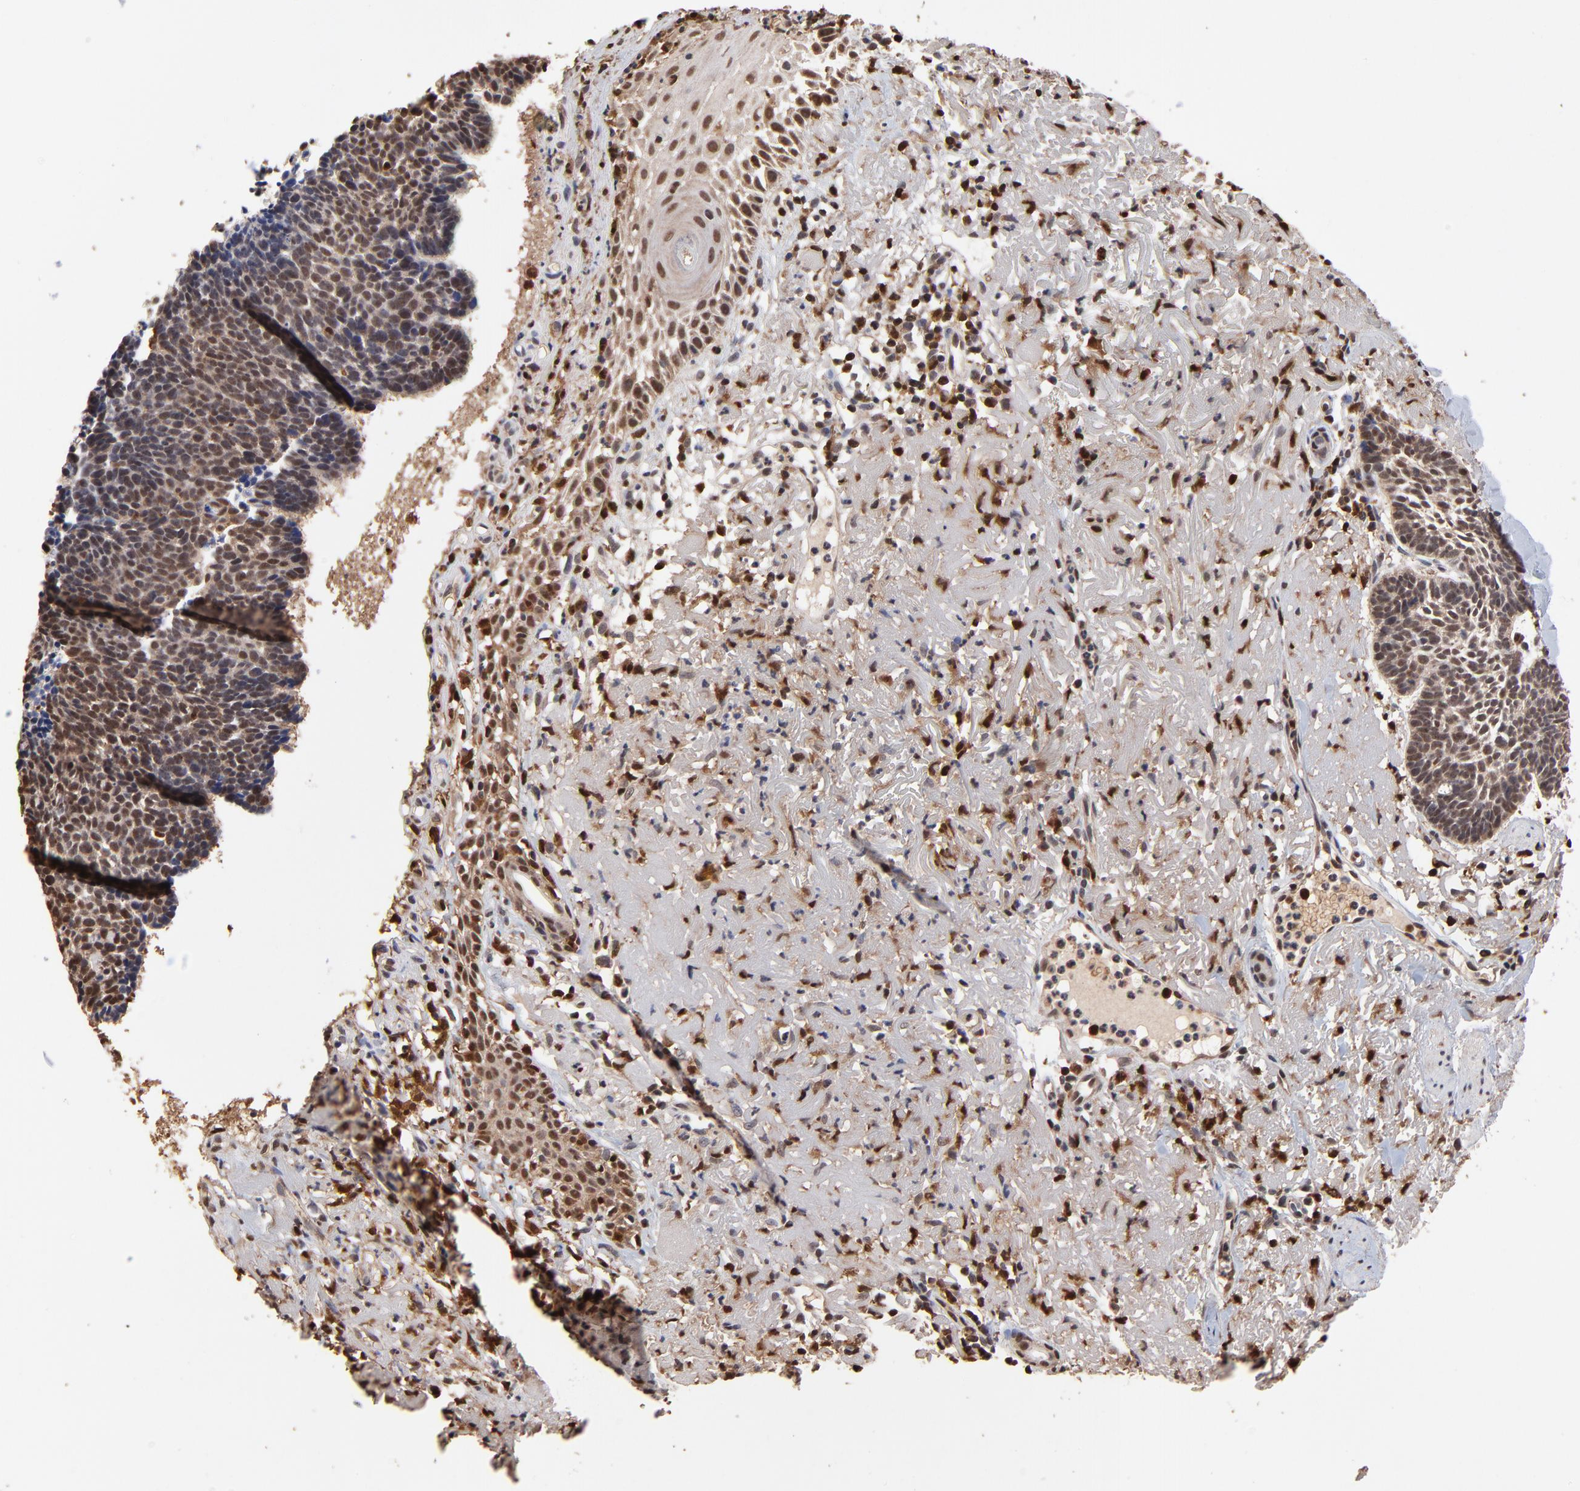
{"staining": {"intensity": "weak", "quantity": ">75%", "location": "cytoplasmic/membranous,nuclear"}, "tissue": "skin cancer", "cell_type": "Tumor cells", "image_type": "cancer", "snomed": [{"axis": "morphology", "description": "Basal cell carcinoma"}, {"axis": "topography", "description": "Skin"}], "caption": "Immunohistochemical staining of human skin basal cell carcinoma demonstrates weak cytoplasmic/membranous and nuclear protein staining in approximately >75% of tumor cells.", "gene": "CASP1", "patient": {"sex": "female", "age": 87}}